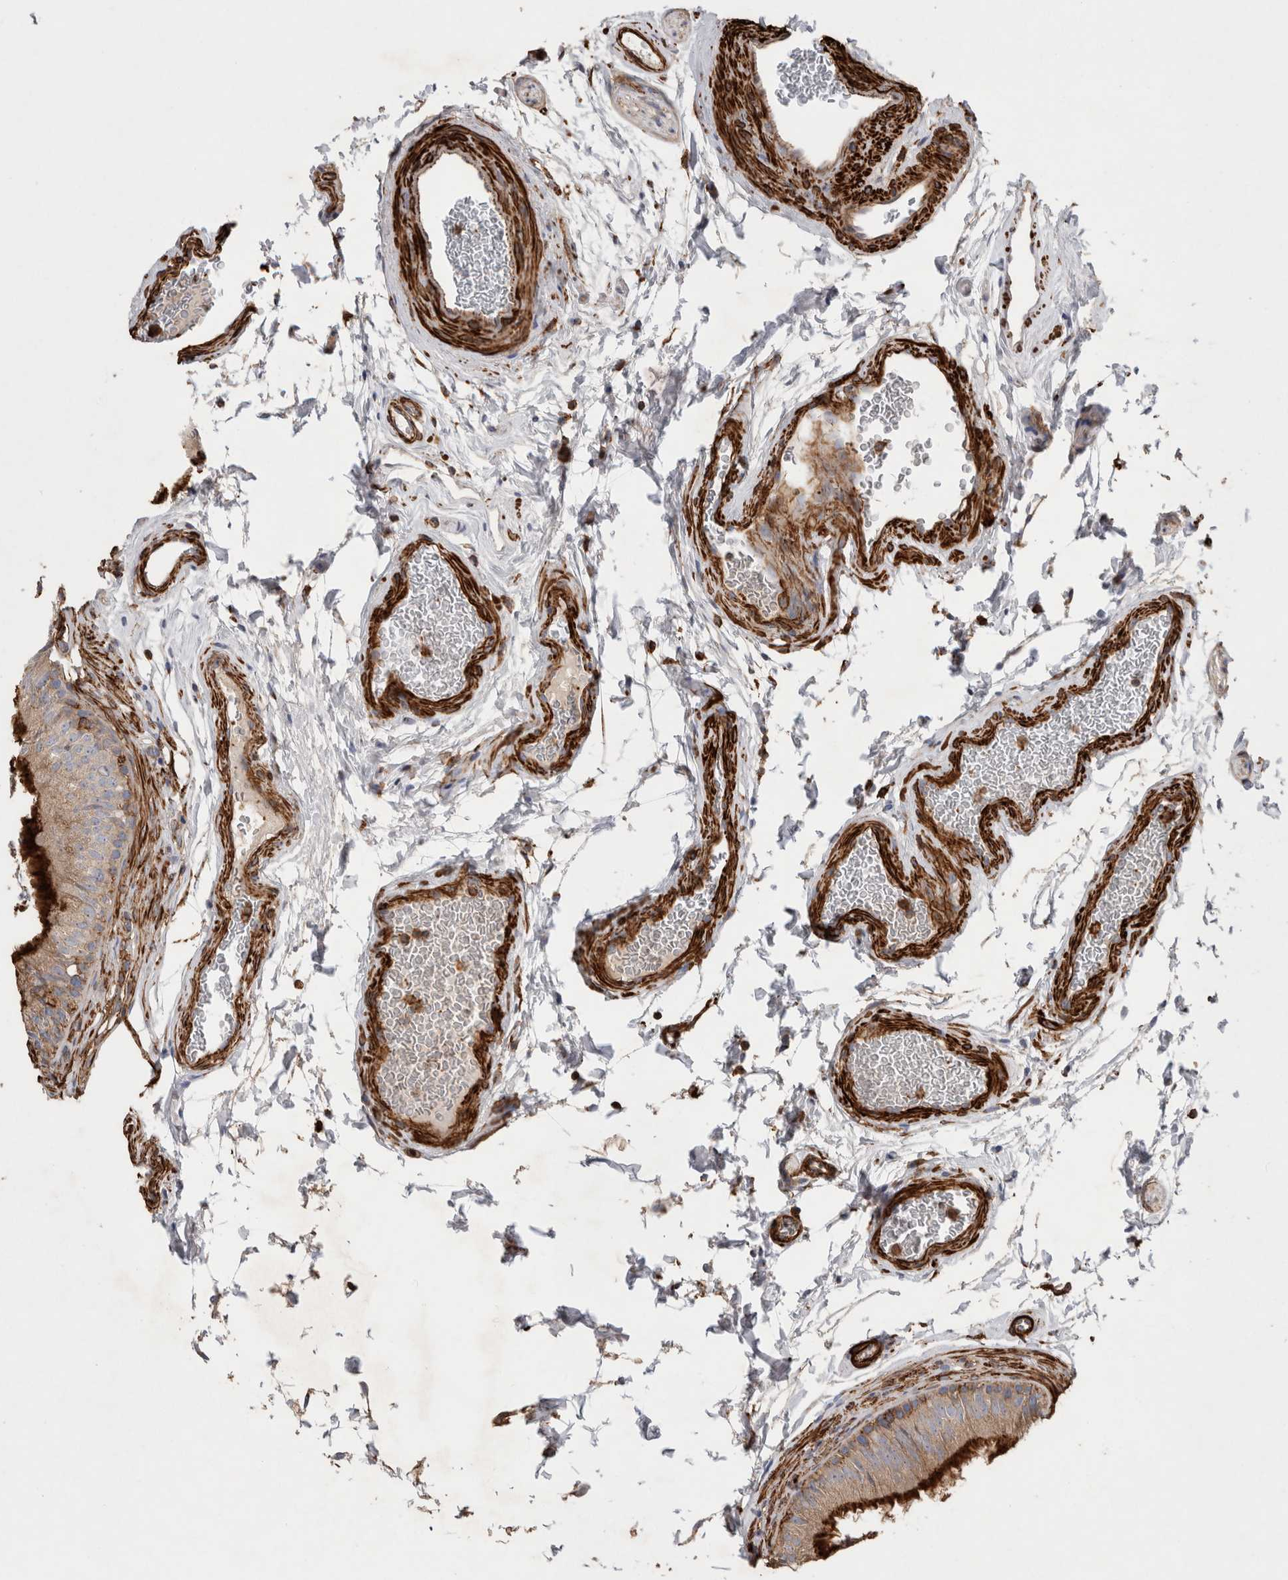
{"staining": {"intensity": "strong", "quantity": ">75%", "location": "cytoplasmic/membranous"}, "tissue": "epididymis", "cell_type": "Glandular cells", "image_type": "normal", "snomed": [{"axis": "morphology", "description": "Normal tissue, NOS"}, {"axis": "topography", "description": "Epididymis"}], "caption": "Strong cytoplasmic/membranous protein expression is present in about >75% of glandular cells in epididymis. (Stains: DAB (3,3'-diaminobenzidine) in brown, nuclei in blue, Microscopy: brightfield microscopy at high magnification).", "gene": "GPER1", "patient": {"sex": "male", "age": 36}}